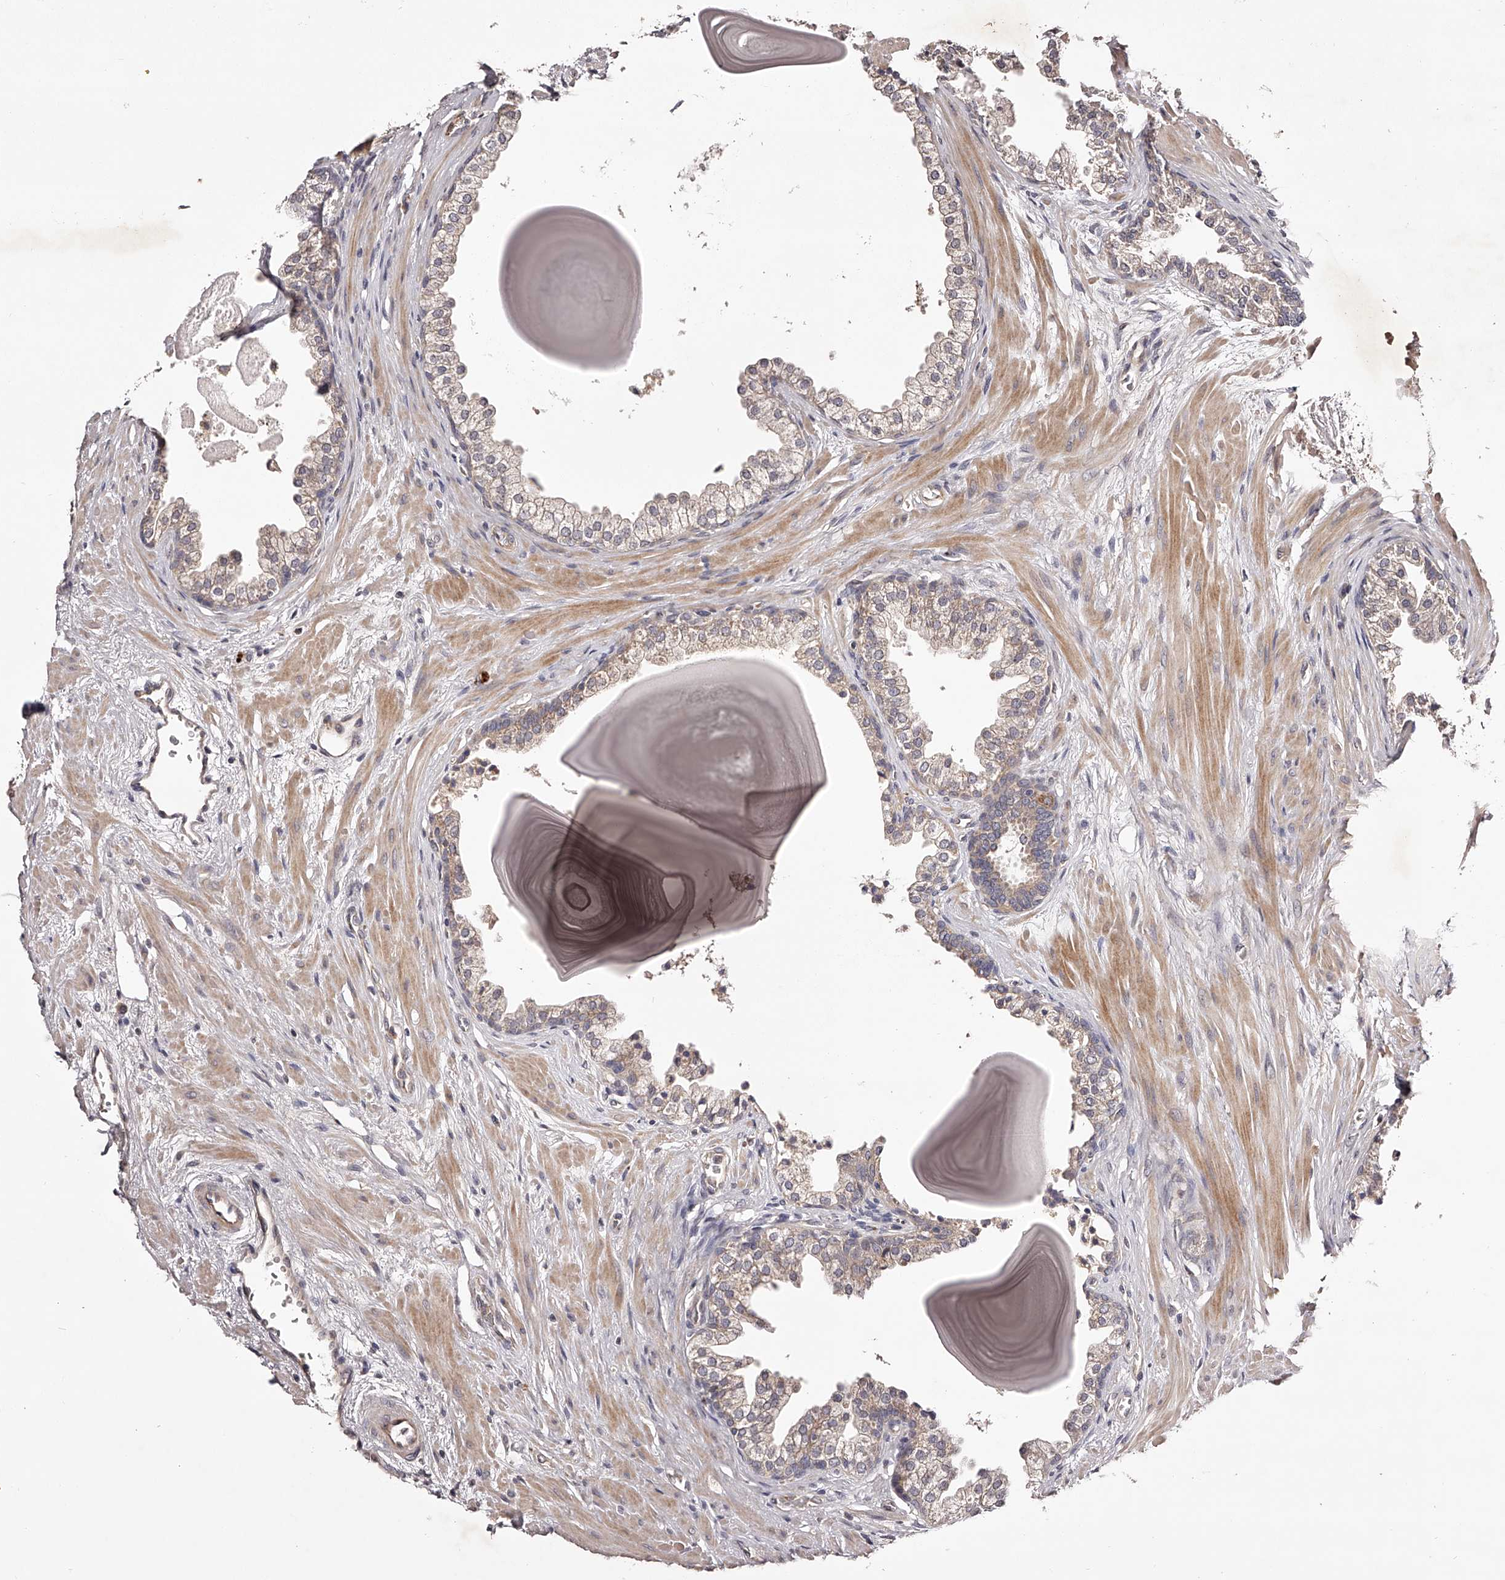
{"staining": {"intensity": "weak", "quantity": "25%-75%", "location": "cytoplasmic/membranous"}, "tissue": "prostate", "cell_type": "Glandular cells", "image_type": "normal", "snomed": [{"axis": "morphology", "description": "Normal tissue, NOS"}, {"axis": "topography", "description": "Prostate"}], "caption": "There is low levels of weak cytoplasmic/membranous expression in glandular cells of unremarkable prostate, as demonstrated by immunohistochemical staining (brown color).", "gene": "ODF2L", "patient": {"sex": "male", "age": 48}}